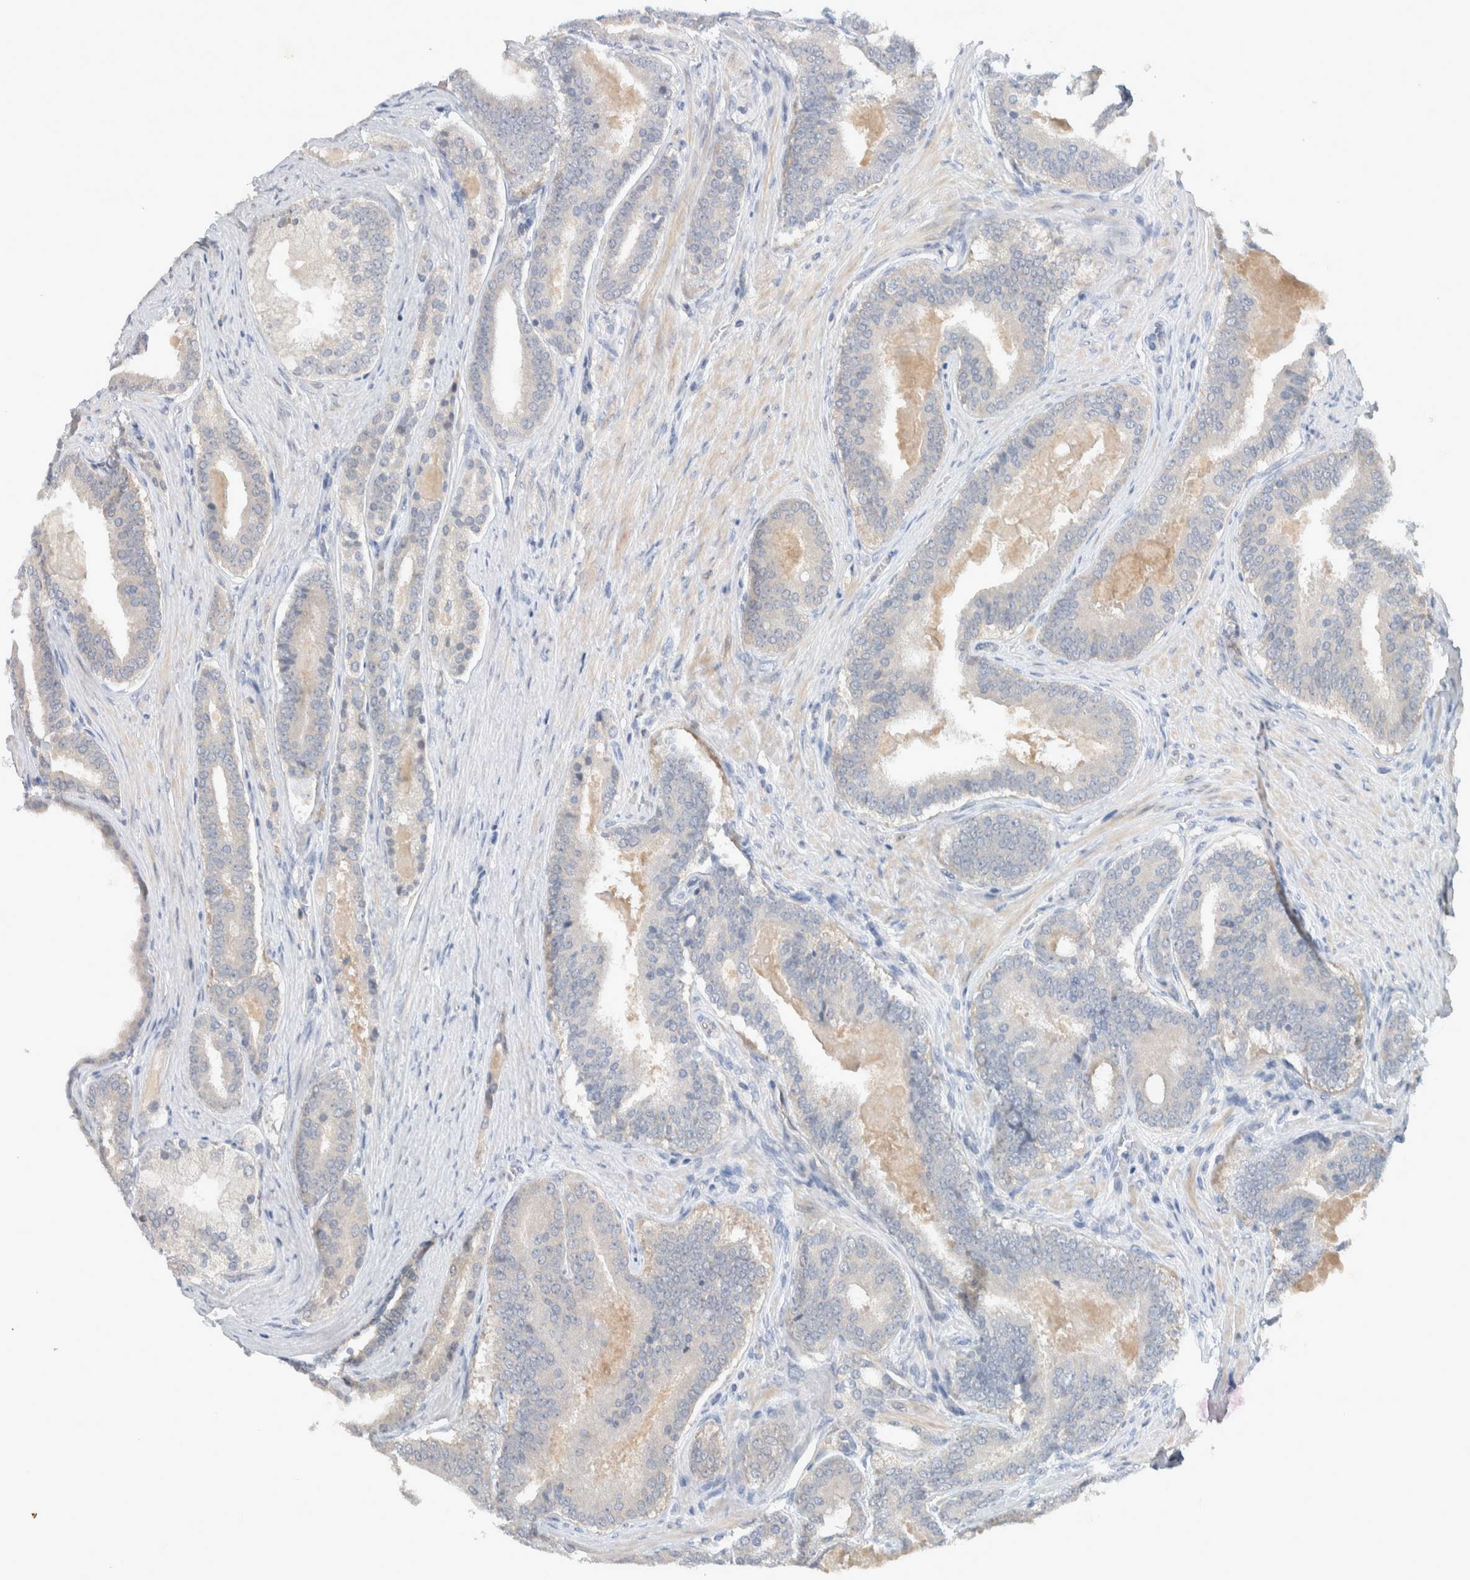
{"staining": {"intensity": "negative", "quantity": "none", "location": "none"}, "tissue": "prostate cancer", "cell_type": "Tumor cells", "image_type": "cancer", "snomed": [{"axis": "morphology", "description": "Adenocarcinoma, High grade"}, {"axis": "topography", "description": "Prostate"}], "caption": "The IHC photomicrograph has no significant positivity in tumor cells of prostate cancer (adenocarcinoma (high-grade)) tissue.", "gene": "DEPTOR", "patient": {"sex": "male", "age": 60}}